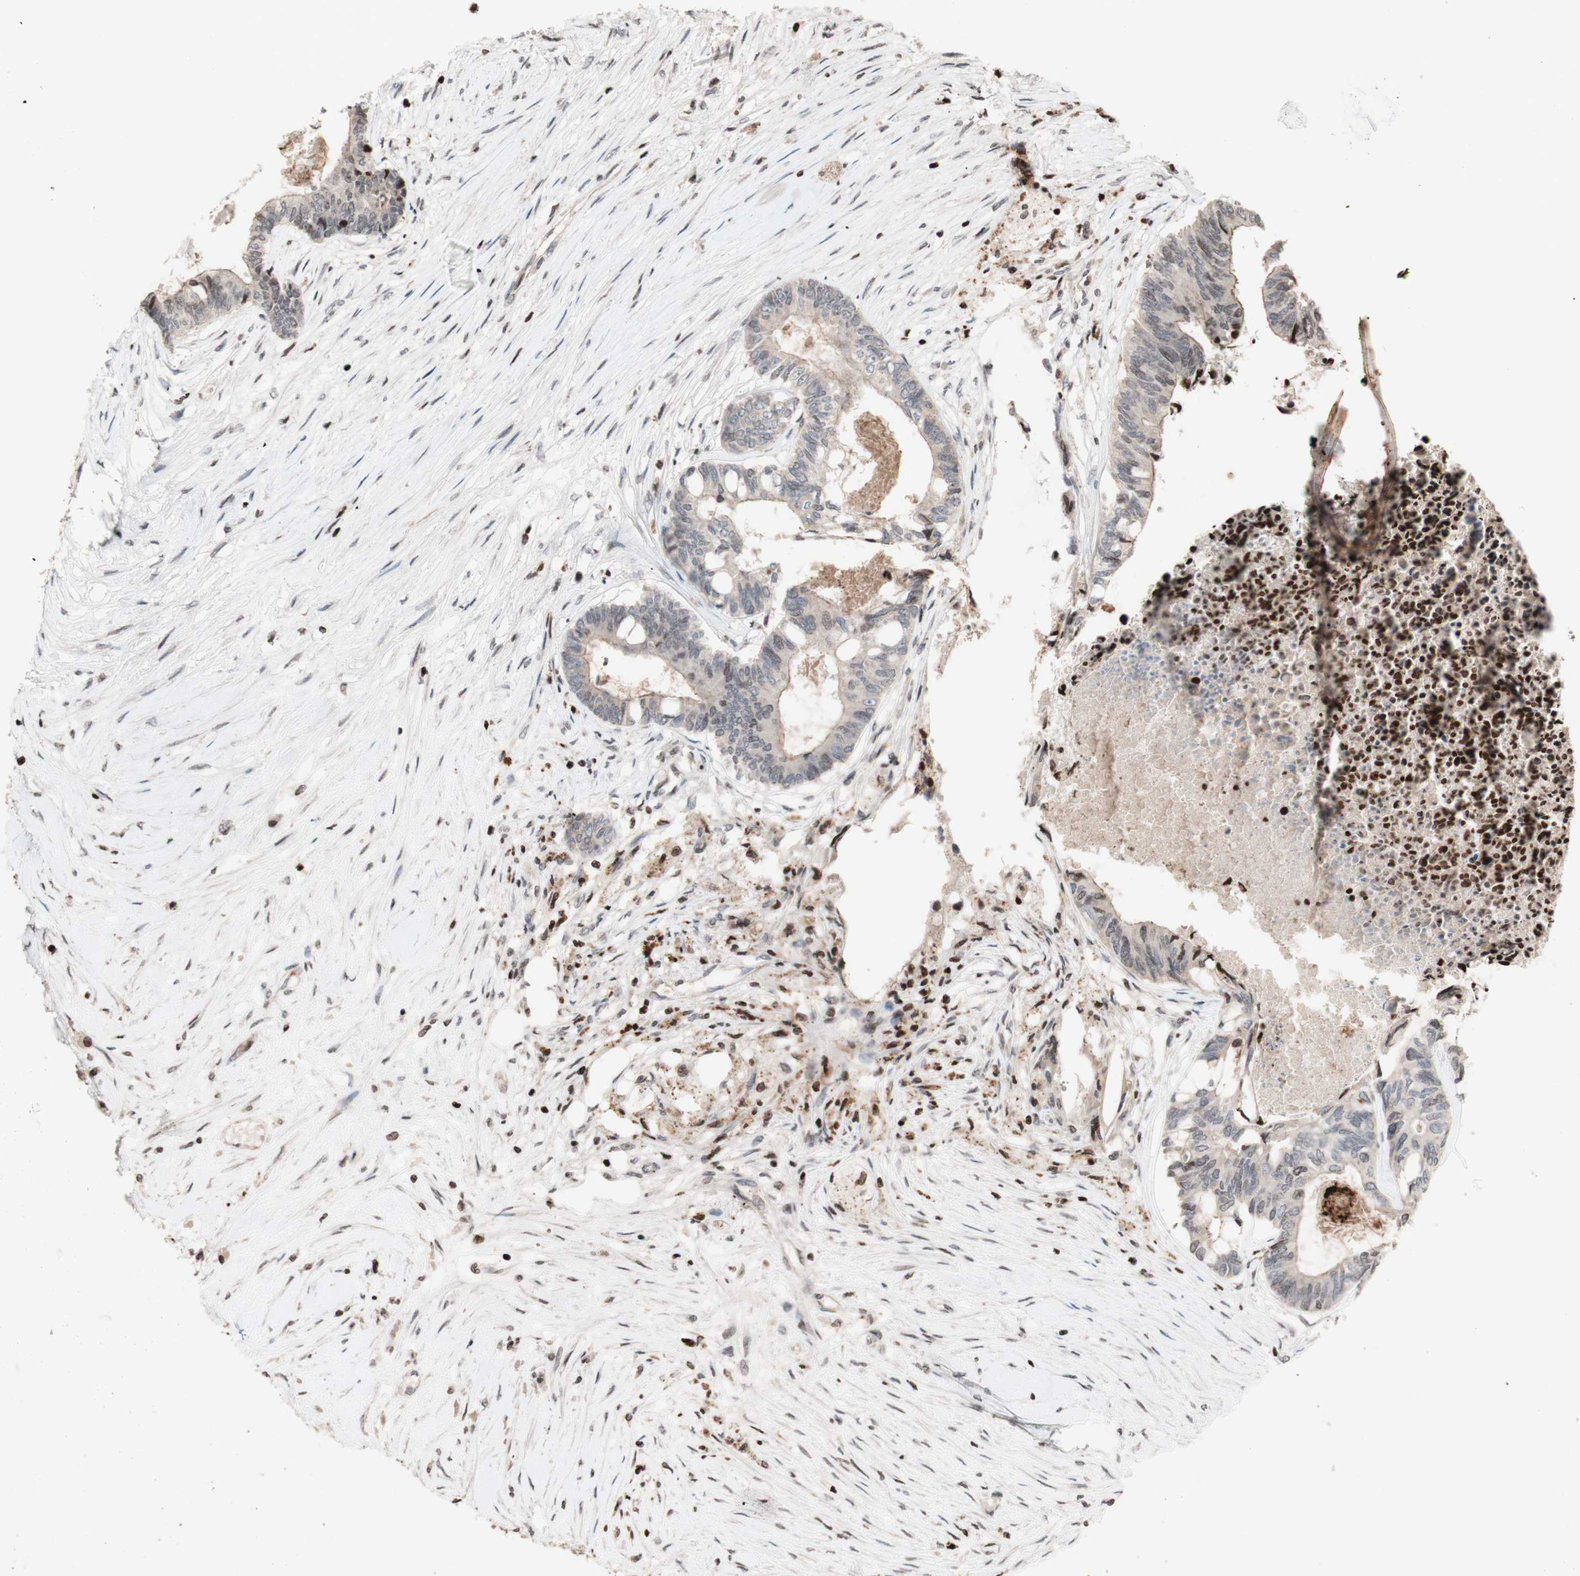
{"staining": {"intensity": "weak", "quantity": "<25%", "location": "nuclear"}, "tissue": "colorectal cancer", "cell_type": "Tumor cells", "image_type": "cancer", "snomed": [{"axis": "morphology", "description": "Adenocarcinoma, NOS"}, {"axis": "topography", "description": "Rectum"}], "caption": "Adenocarcinoma (colorectal) was stained to show a protein in brown. There is no significant expression in tumor cells.", "gene": "POLA1", "patient": {"sex": "male", "age": 63}}